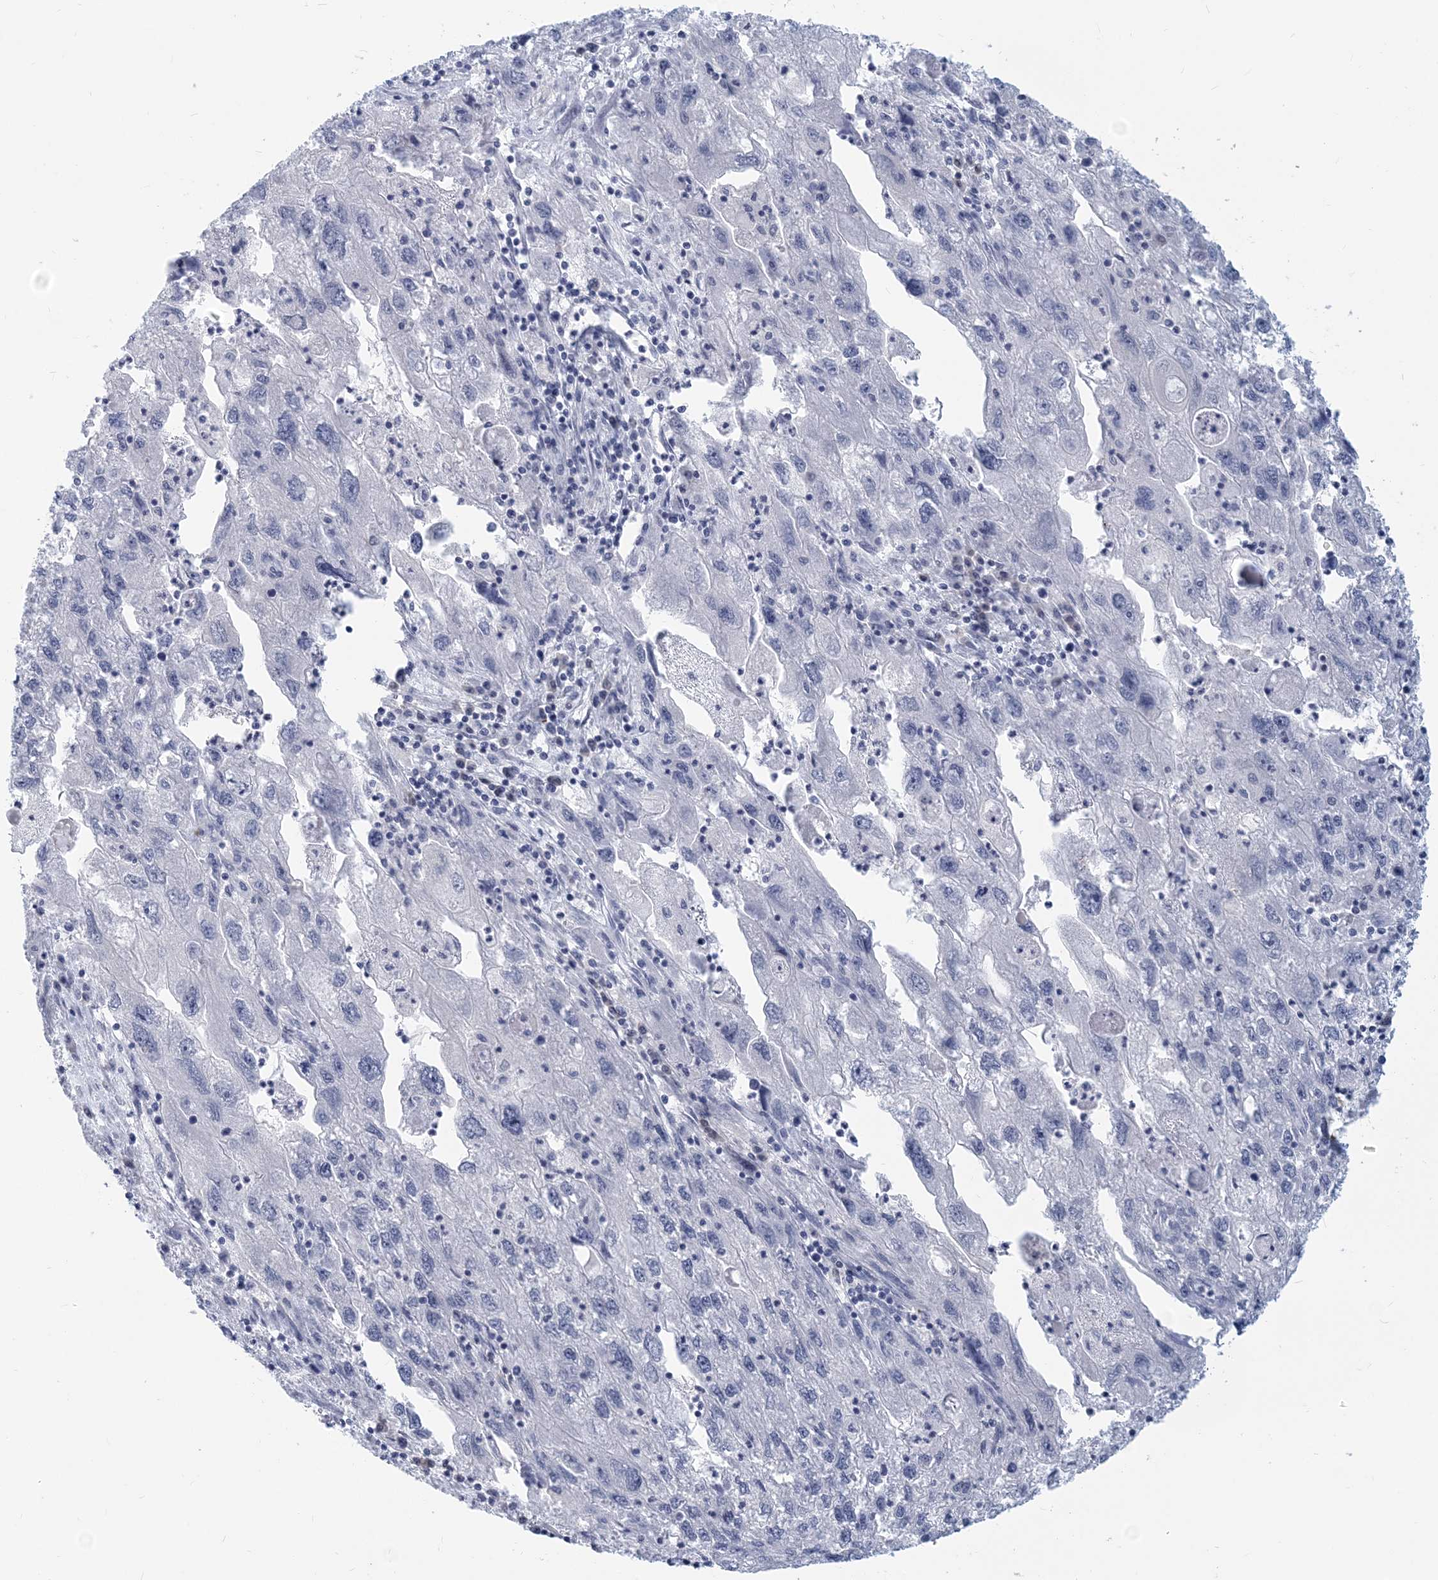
{"staining": {"intensity": "negative", "quantity": "none", "location": "none"}, "tissue": "endometrial cancer", "cell_type": "Tumor cells", "image_type": "cancer", "snomed": [{"axis": "morphology", "description": "Adenocarcinoma, NOS"}, {"axis": "topography", "description": "Endometrium"}], "caption": "Endometrial adenocarcinoma was stained to show a protein in brown. There is no significant staining in tumor cells. The staining was performed using DAB (3,3'-diaminobenzidine) to visualize the protein expression in brown, while the nuclei were stained in blue with hematoxylin (Magnification: 20x).", "gene": "GMPPA", "patient": {"sex": "female", "age": 49}}